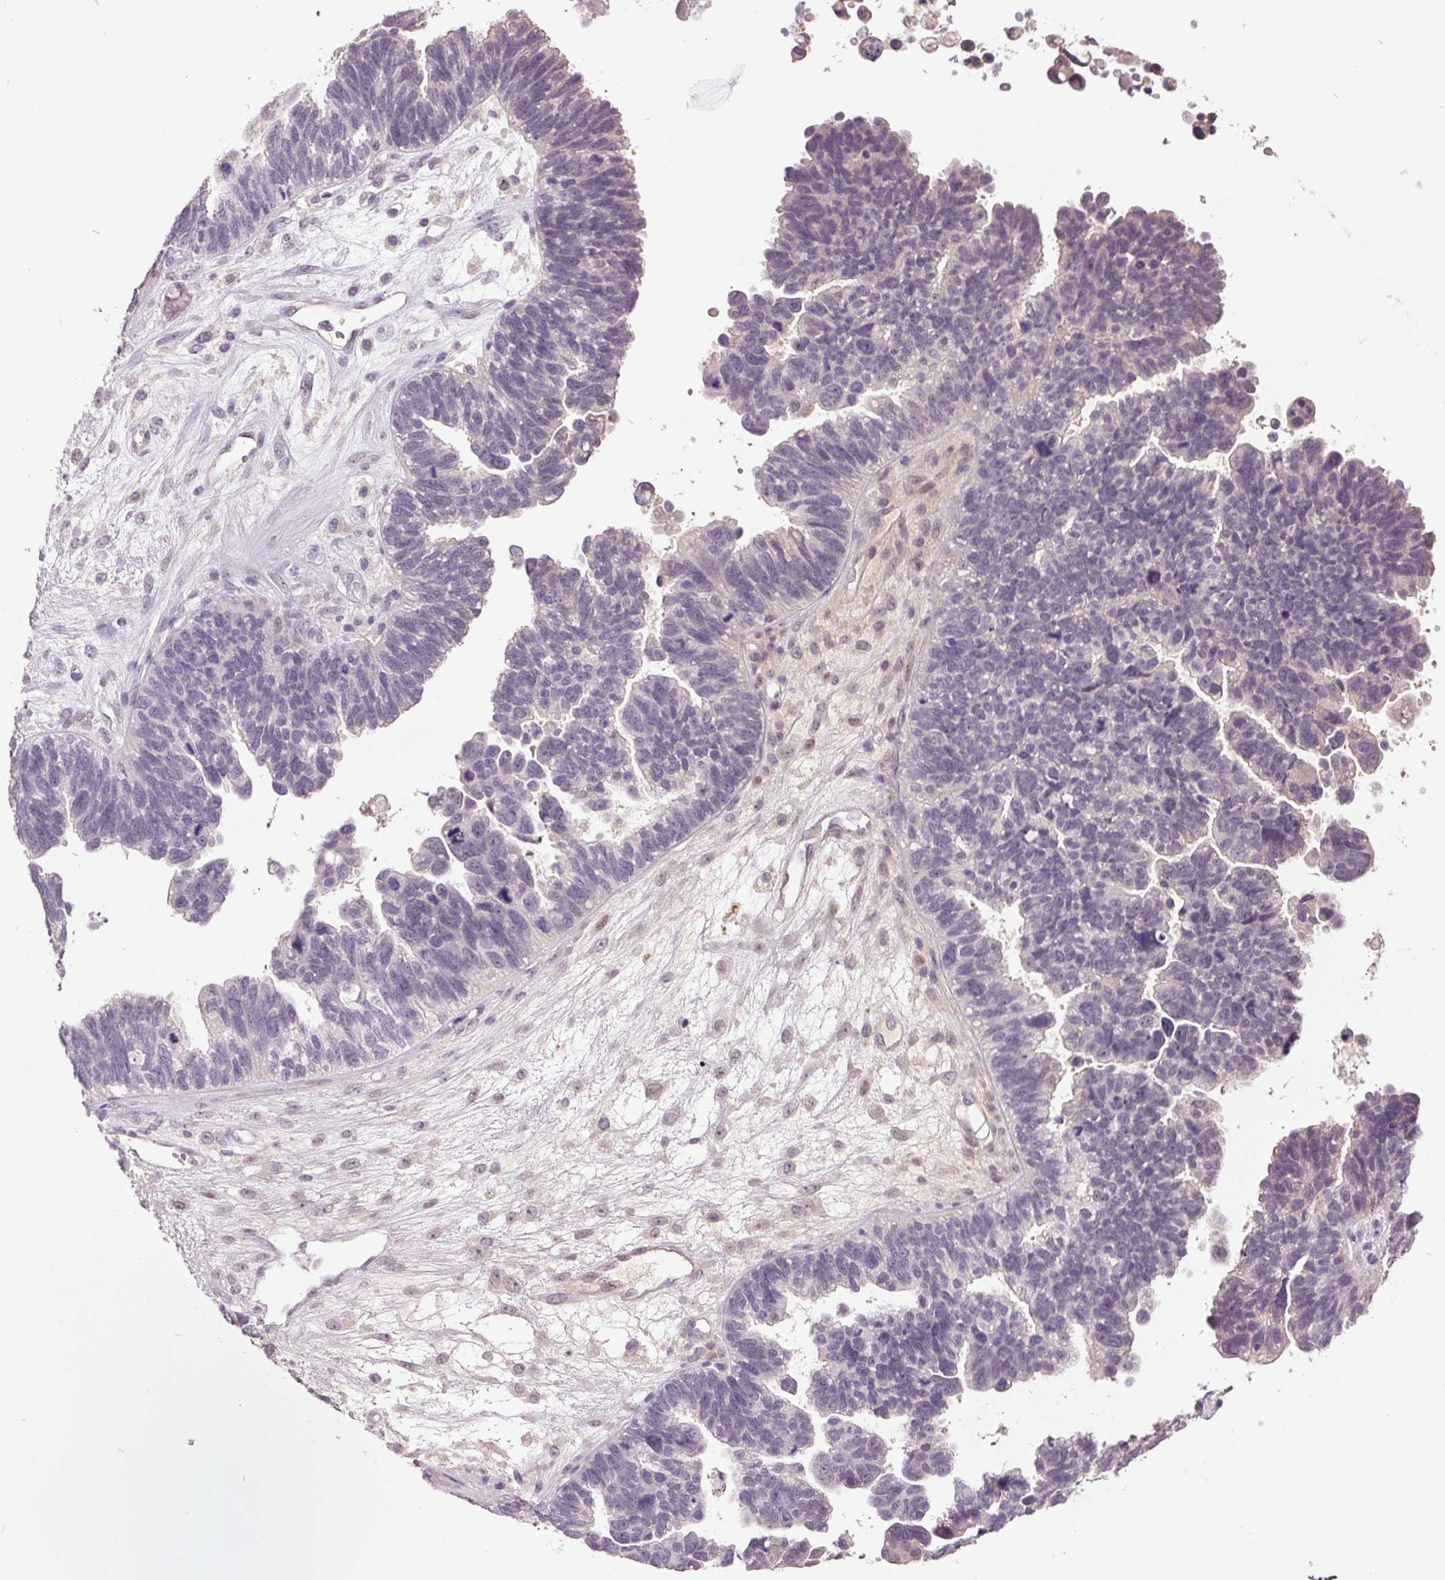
{"staining": {"intensity": "negative", "quantity": "none", "location": "none"}, "tissue": "ovarian cancer", "cell_type": "Tumor cells", "image_type": "cancer", "snomed": [{"axis": "morphology", "description": "Cystadenocarcinoma, serous, NOS"}, {"axis": "topography", "description": "Ovary"}], "caption": "A histopathology image of human ovarian cancer (serous cystadenocarcinoma) is negative for staining in tumor cells.", "gene": "C2orf16", "patient": {"sex": "female", "age": 60}}